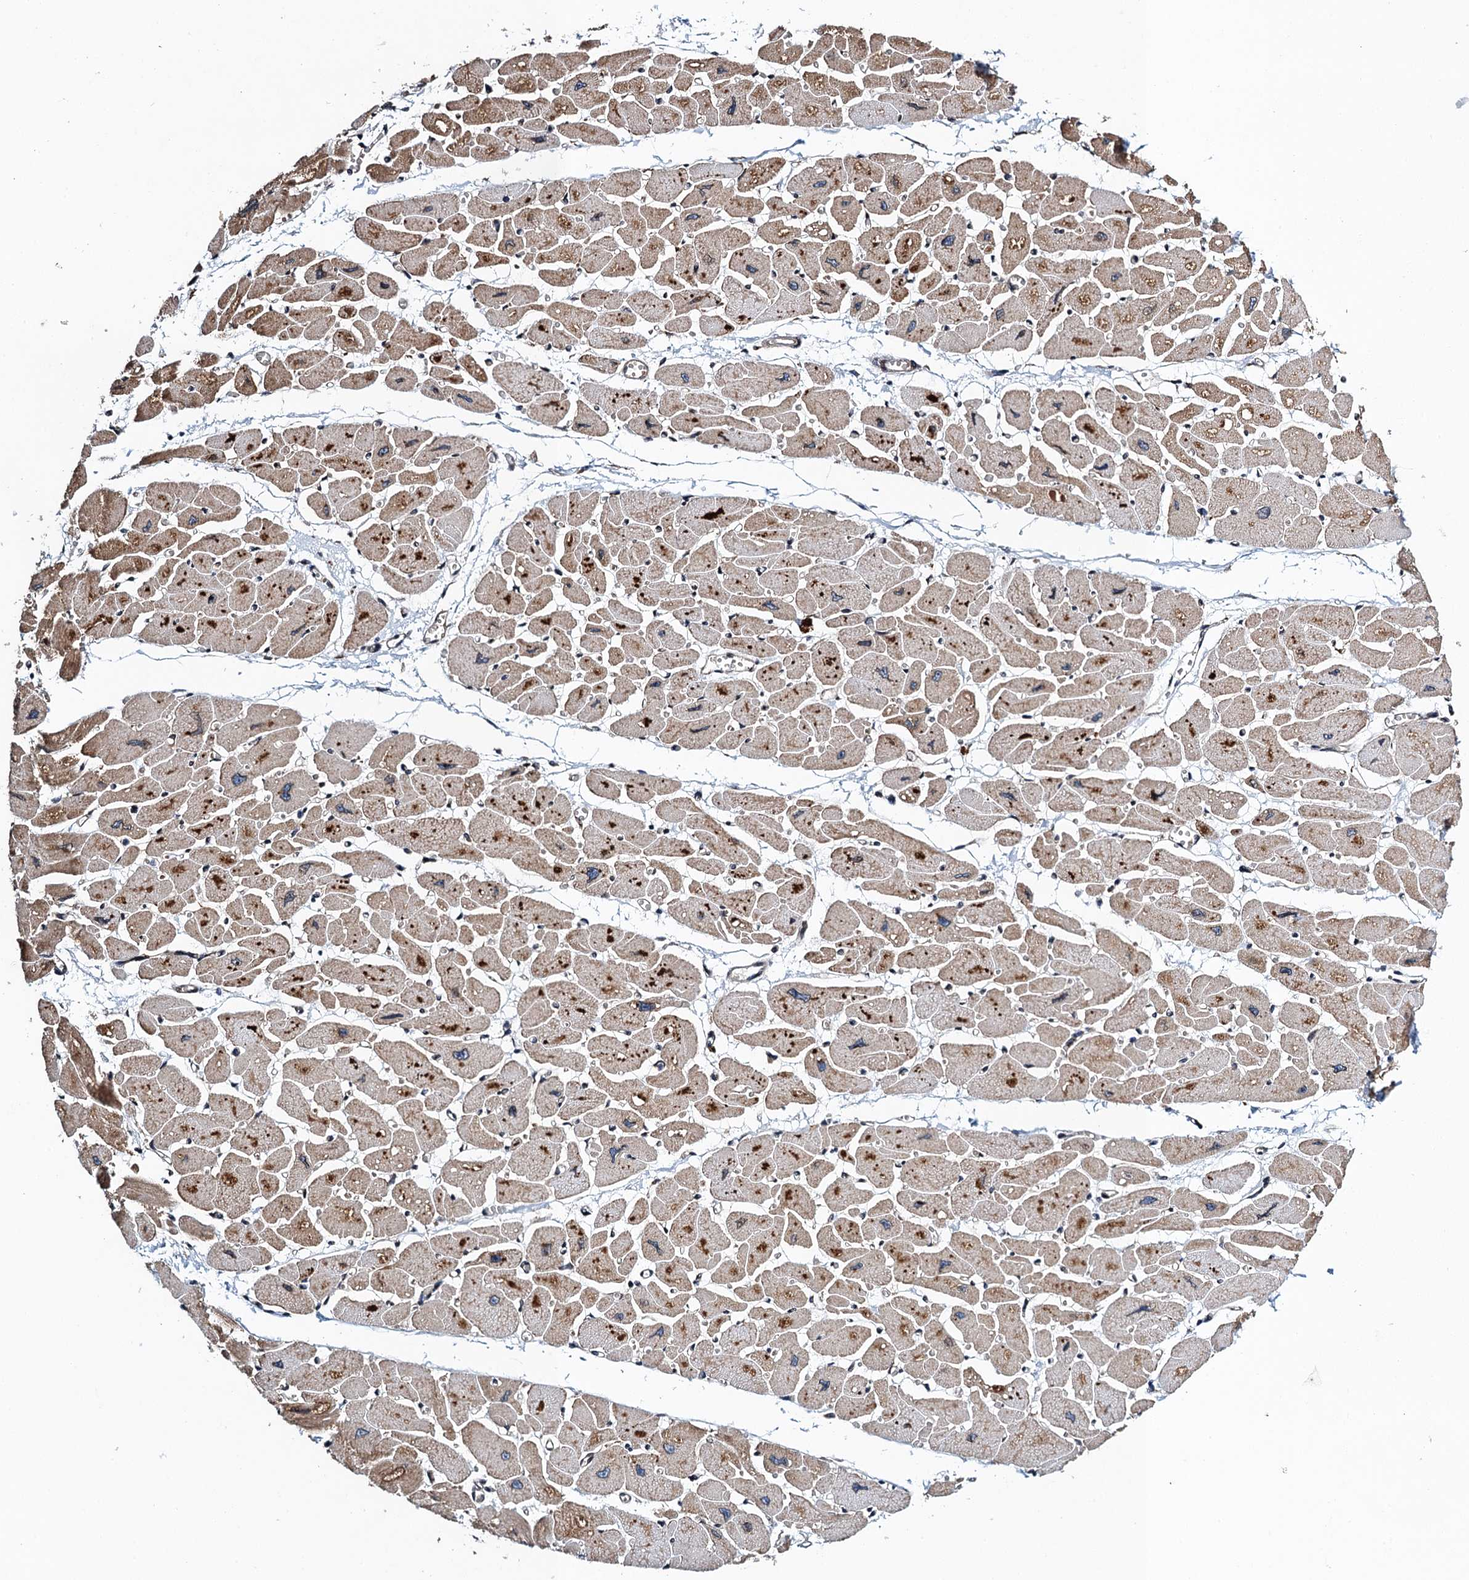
{"staining": {"intensity": "moderate", "quantity": "25%-75%", "location": "cytoplasmic/membranous"}, "tissue": "heart muscle", "cell_type": "Cardiomyocytes", "image_type": "normal", "snomed": [{"axis": "morphology", "description": "Normal tissue, NOS"}, {"axis": "topography", "description": "Heart"}], "caption": "The micrograph exhibits staining of unremarkable heart muscle, revealing moderate cytoplasmic/membranous protein expression (brown color) within cardiomyocytes. Immunohistochemistry stains the protein in brown and the nuclei are stained blue.", "gene": "MDM1", "patient": {"sex": "female", "age": 54}}